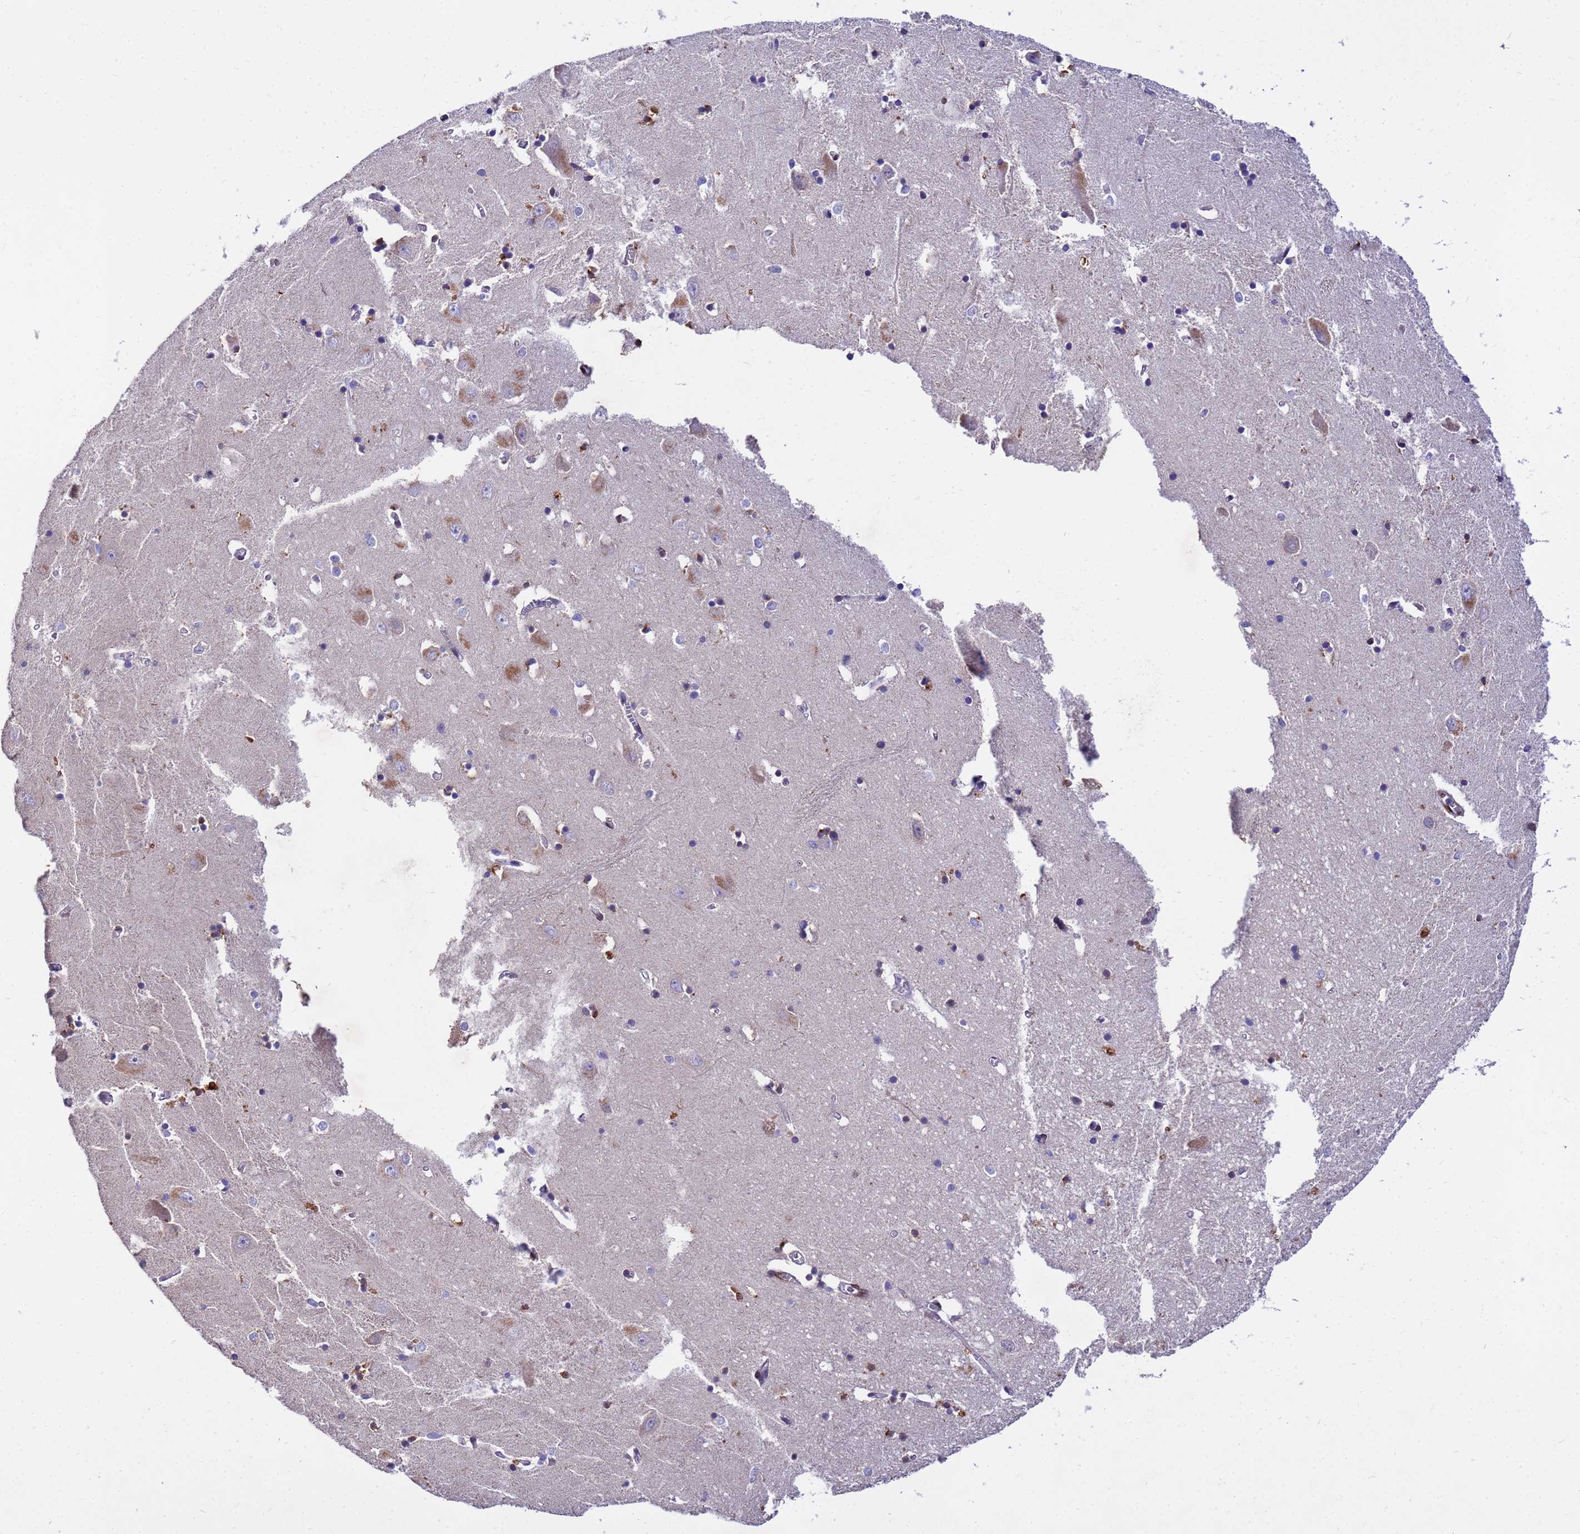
{"staining": {"intensity": "moderate", "quantity": "<25%", "location": "cytoplasmic/membranous"}, "tissue": "hippocampus", "cell_type": "Glial cells", "image_type": "normal", "snomed": [{"axis": "morphology", "description": "Normal tissue, NOS"}, {"axis": "topography", "description": "Hippocampus"}], "caption": "Immunohistochemistry (IHC) image of benign human hippocampus stained for a protein (brown), which reveals low levels of moderate cytoplasmic/membranous positivity in about <25% of glial cells.", "gene": "GPR135", "patient": {"sex": "male", "age": 70}}